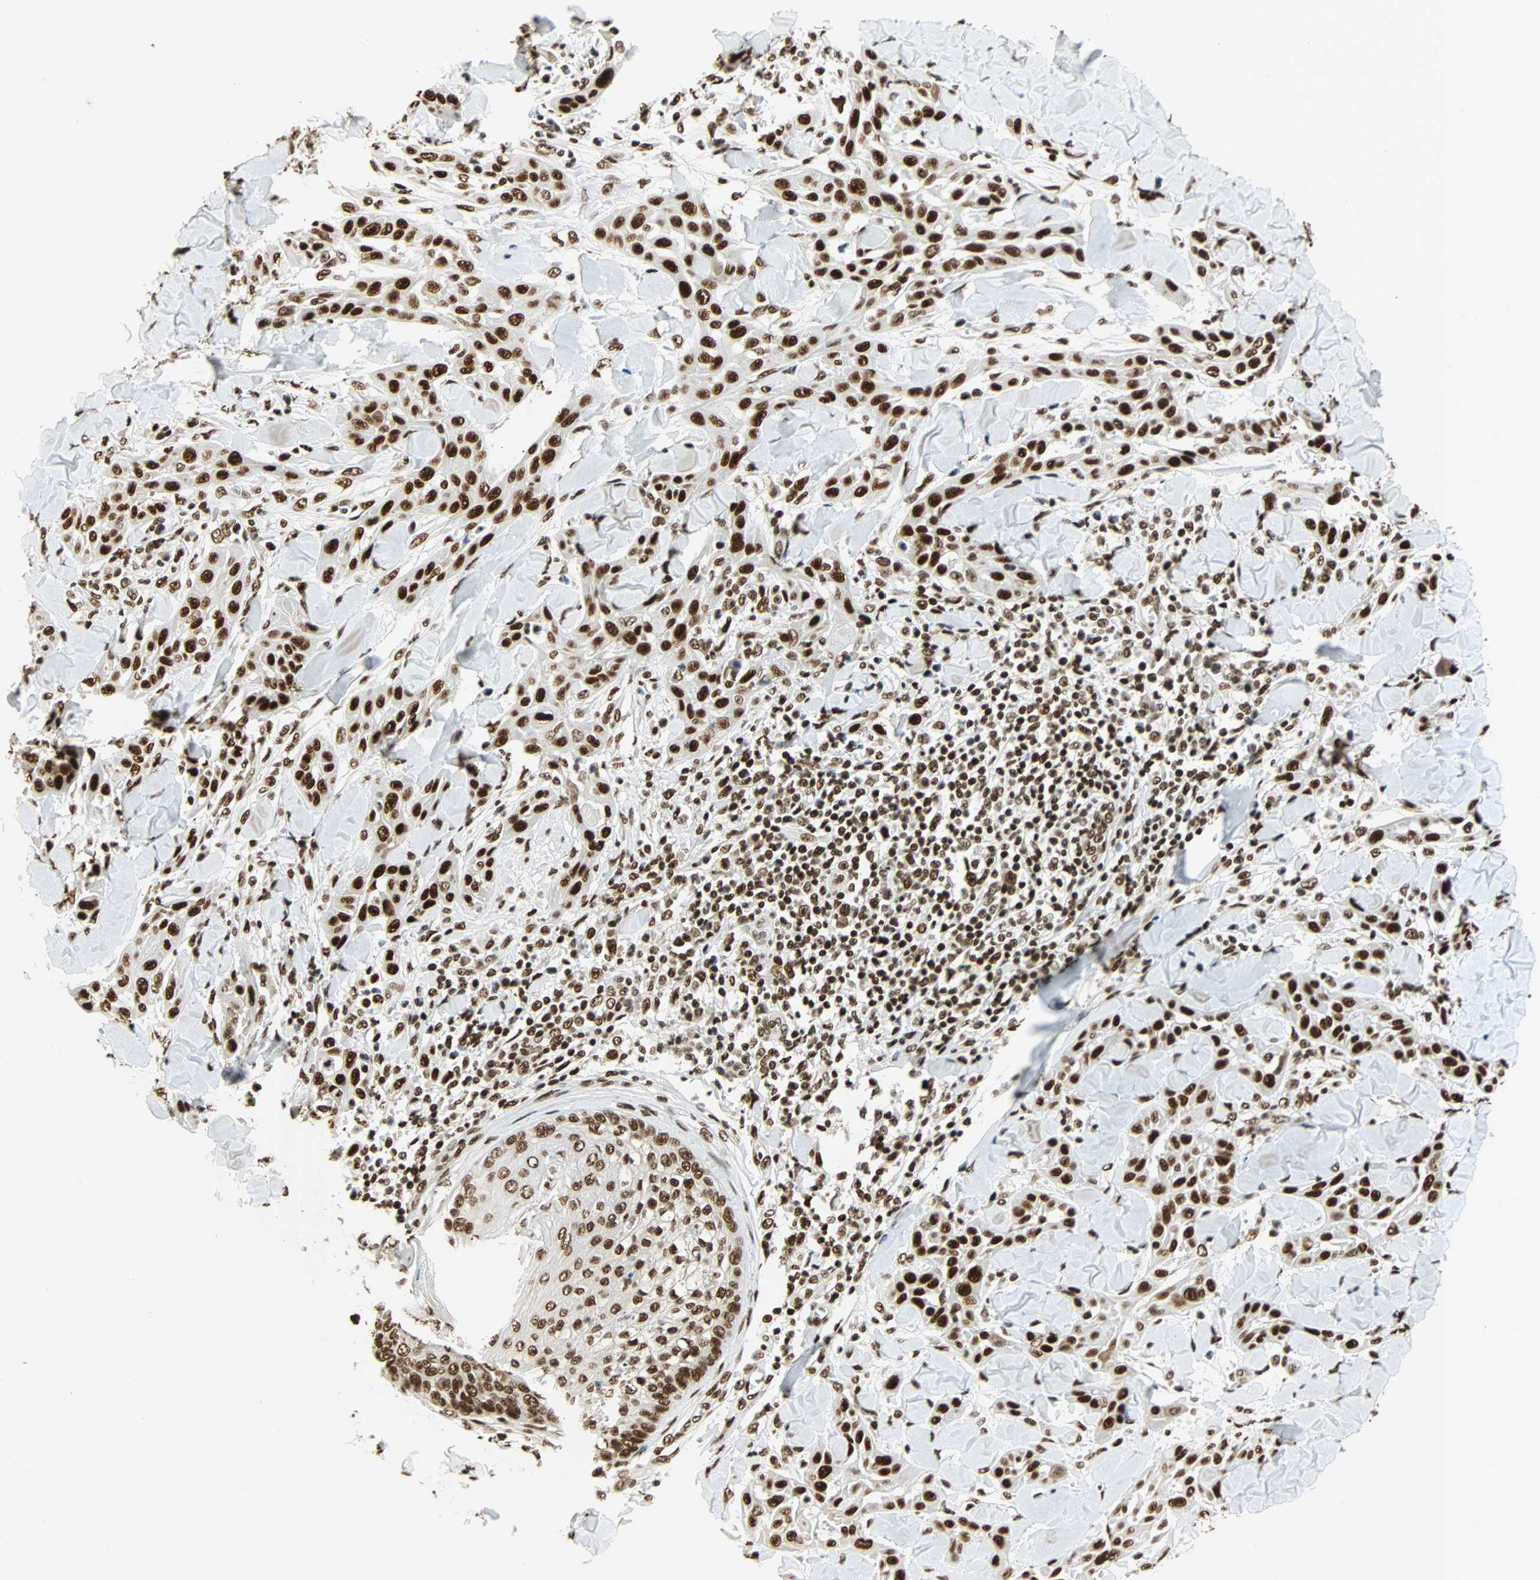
{"staining": {"intensity": "strong", "quantity": ">75%", "location": "nuclear"}, "tissue": "skin cancer", "cell_type": "Tumor cells", "image_type": "cancer", "snomed": [{"axis": "morphology", "description": "Squamous cell carcinoma, NOS"}, {"axis": "topography", "description": "Skin"}], "caption": "Tumor cells reveal strong nuclear expression in about >75% of cells in skin squamous cell carcinoma.", "gene": "CDK12", "patient": {"sex": "male", "age": 24}}